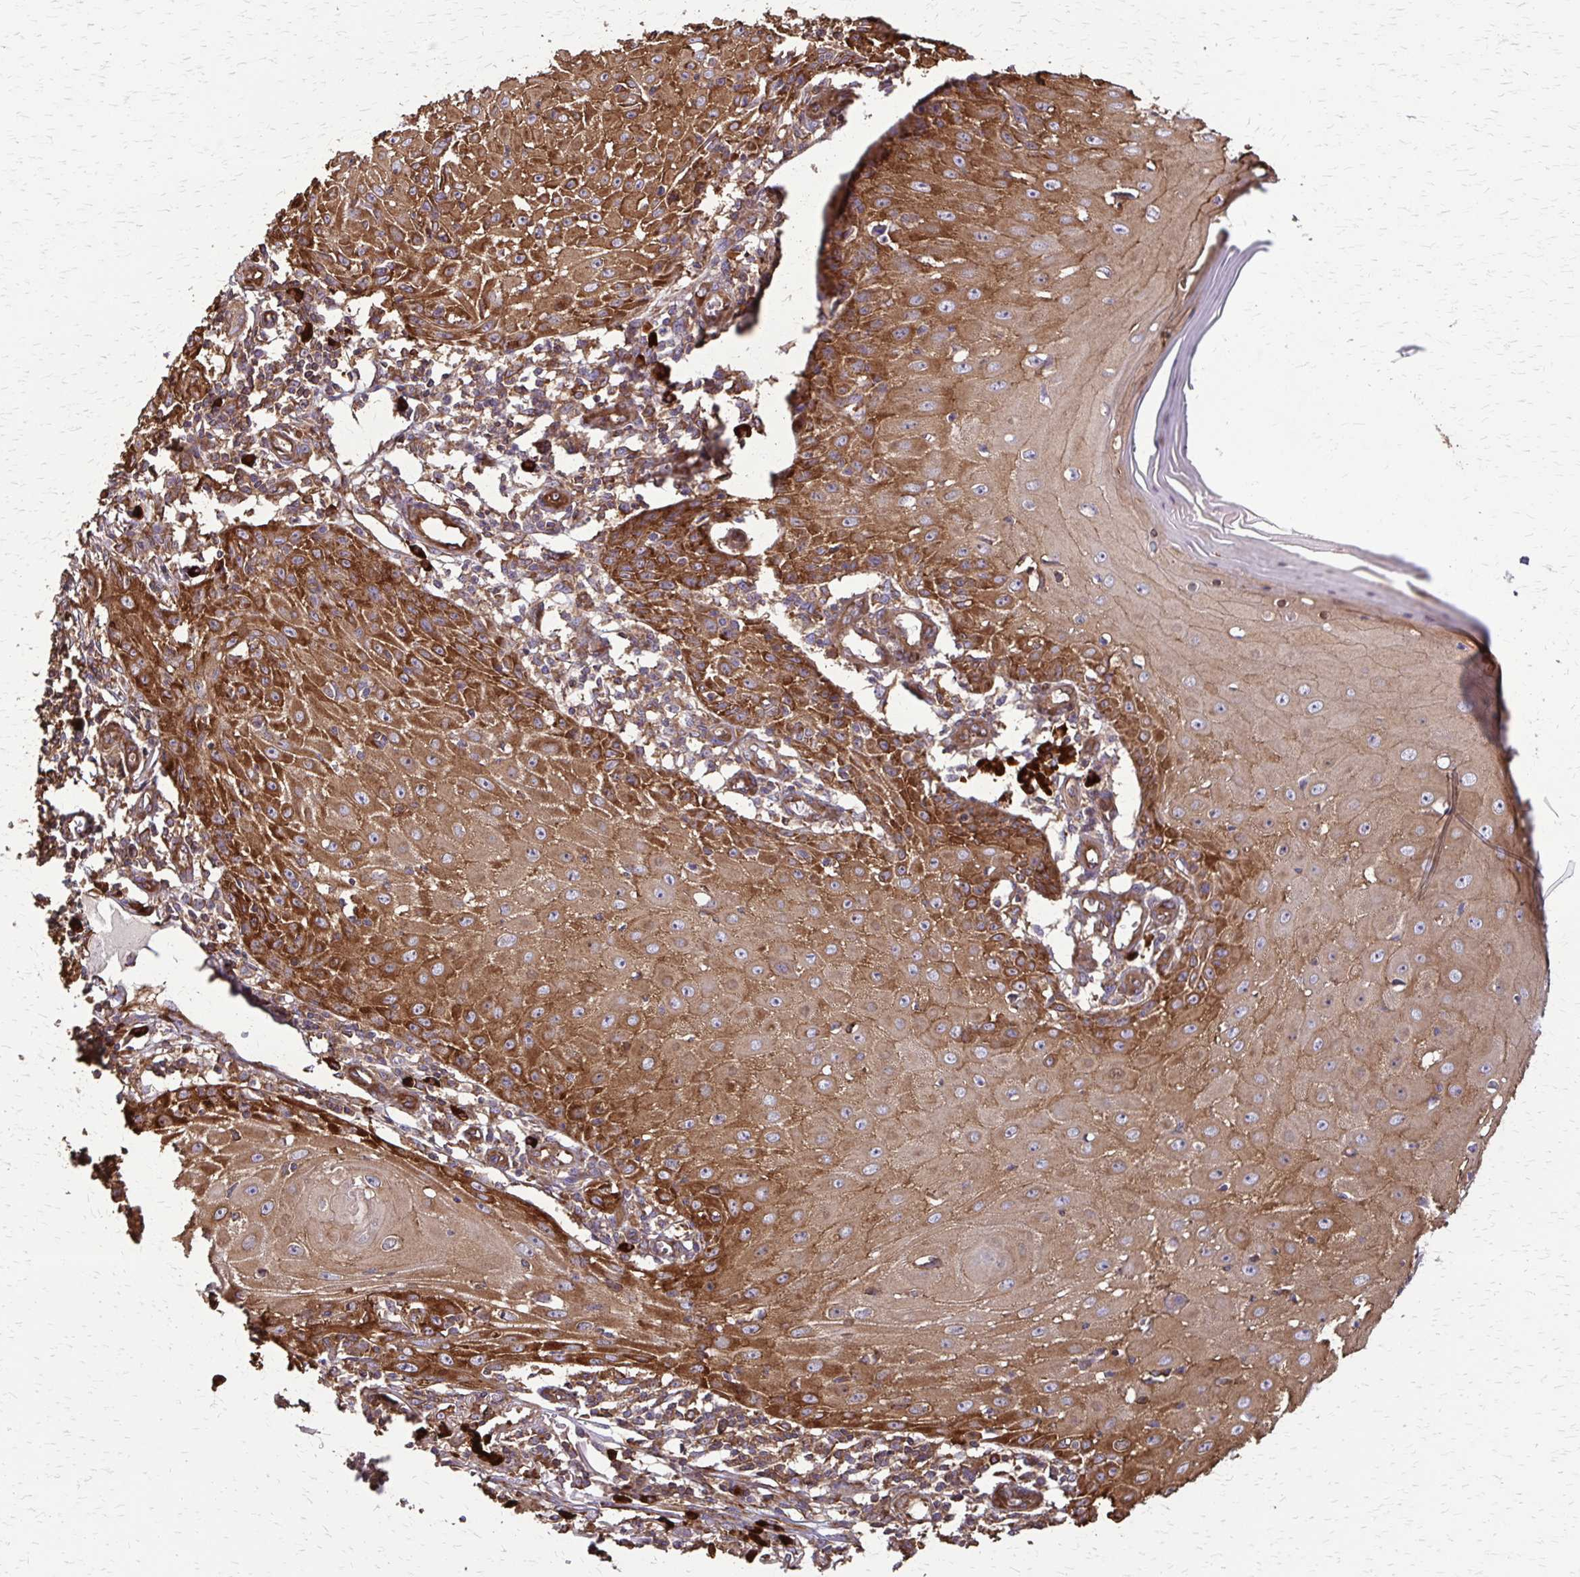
{"staining": {"intensity": "moderate", "quantity": ">75%", "location": "cytoplasmic/membranous"}, "tissue": "skin cancer", "cell_type": "Tumor cells", "image_type": "cancer", "snomed": [{"axis": "morphology", "description": "Squamous cell carcinoma, NOS"}, {"axis": "topography", "description": "Skin"}], "caption": "Moderate cytoplasmic/membranous staining for a protein is appreciated in approximately >75% of tumor cells of skin cancer (squamous cell carcinoma) using immunohistochemistry.", "gene": "EEF2", "patient": {"sex": "female", "age": 73}}